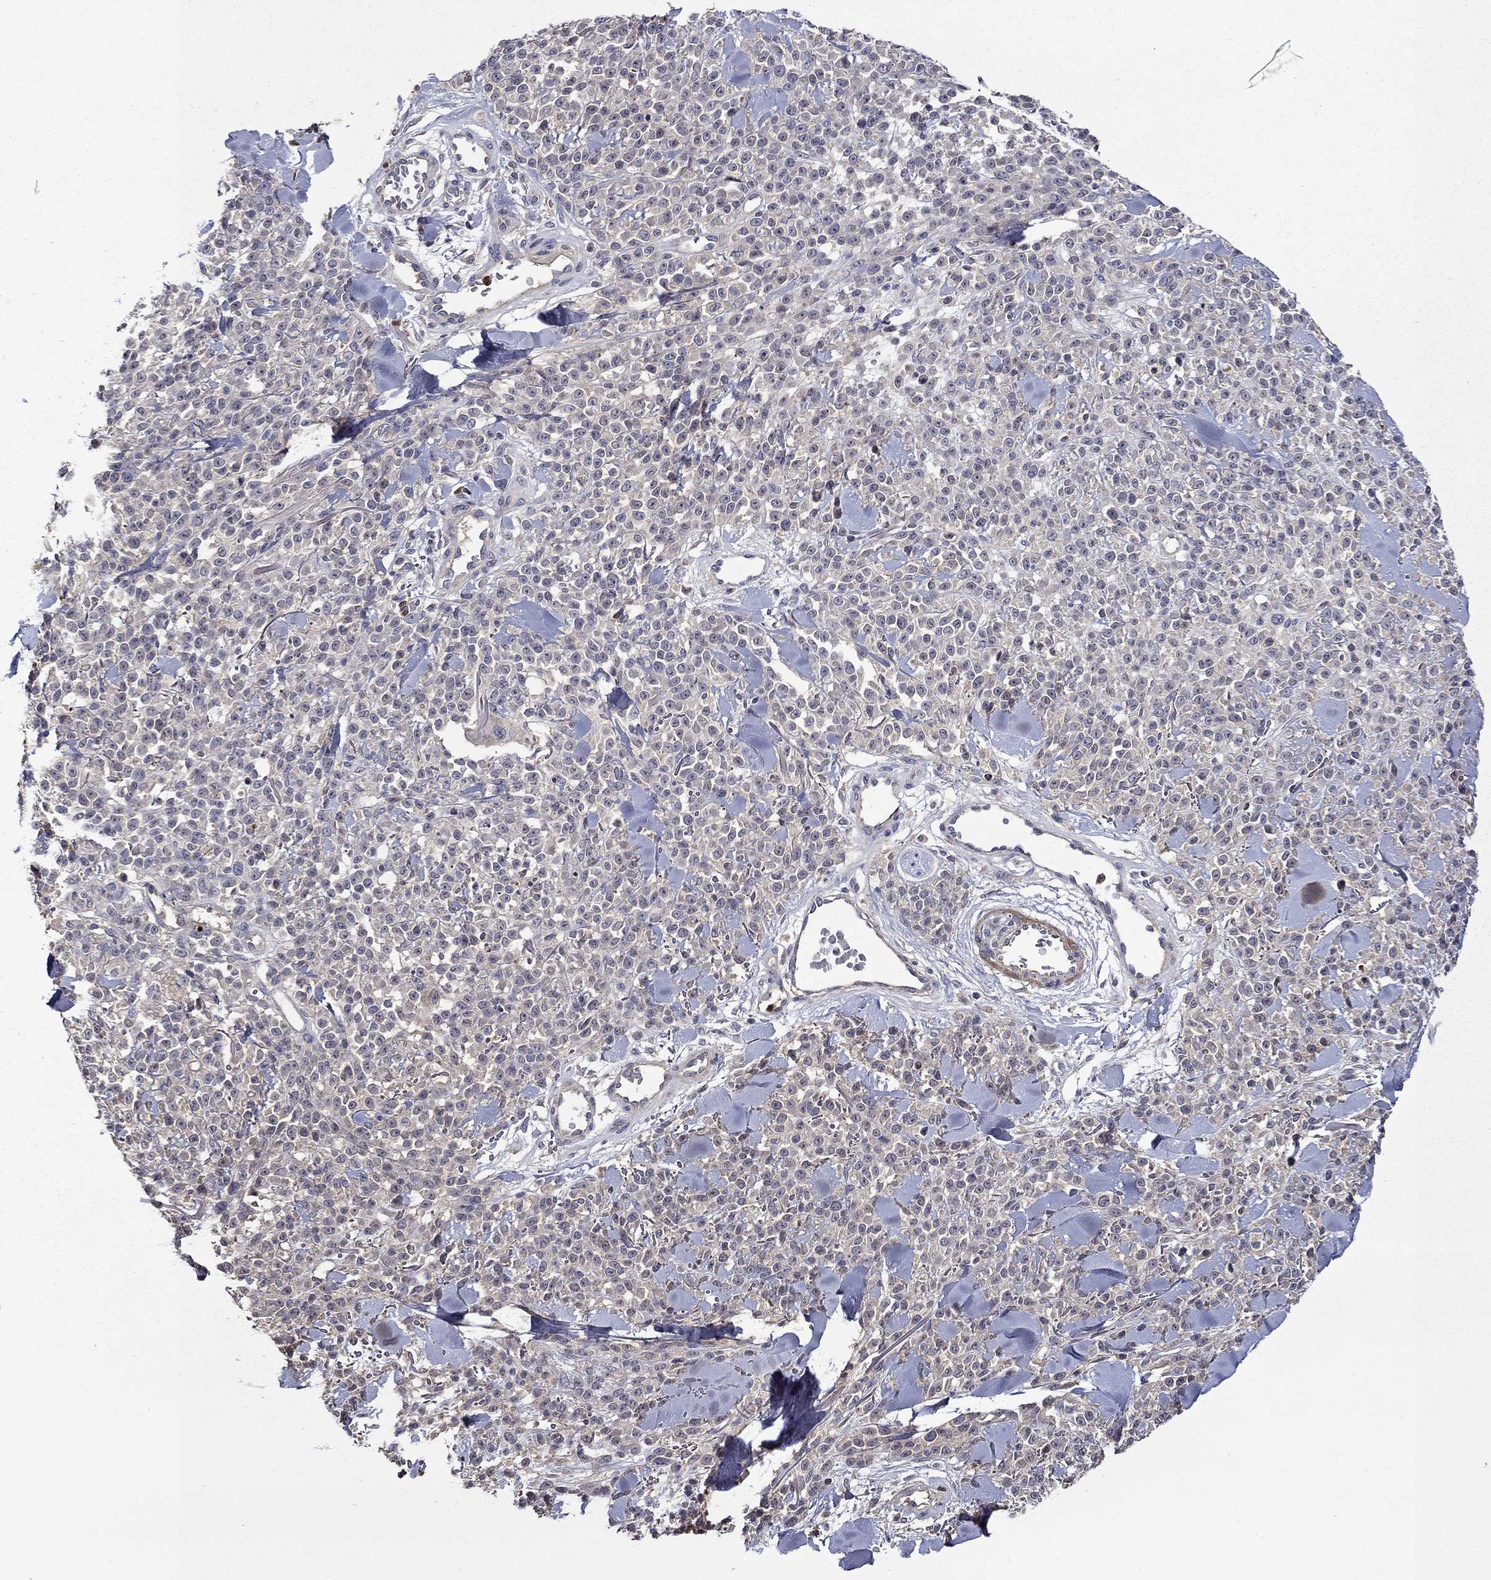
{"staining": {"intensity": "negative", "quantity": "none", "location": "none"}, "tissue": "melanoma", "cell_type": "Tumor cells", "image_type": "cancer", "snomed": [{"axis": "morphology", "description": "Malignant melanoma, NOS"}, {"axis": "topography", "description": "Skin"}, {"axis": "topography", "description": "Skin of trunk"}], "caption": "Malignant melanoma was stained to show a protein in brown. There is no significant expression in tumor cells.", "gene": "SATB1", "patient": {"sex": "male", "age": 74}}